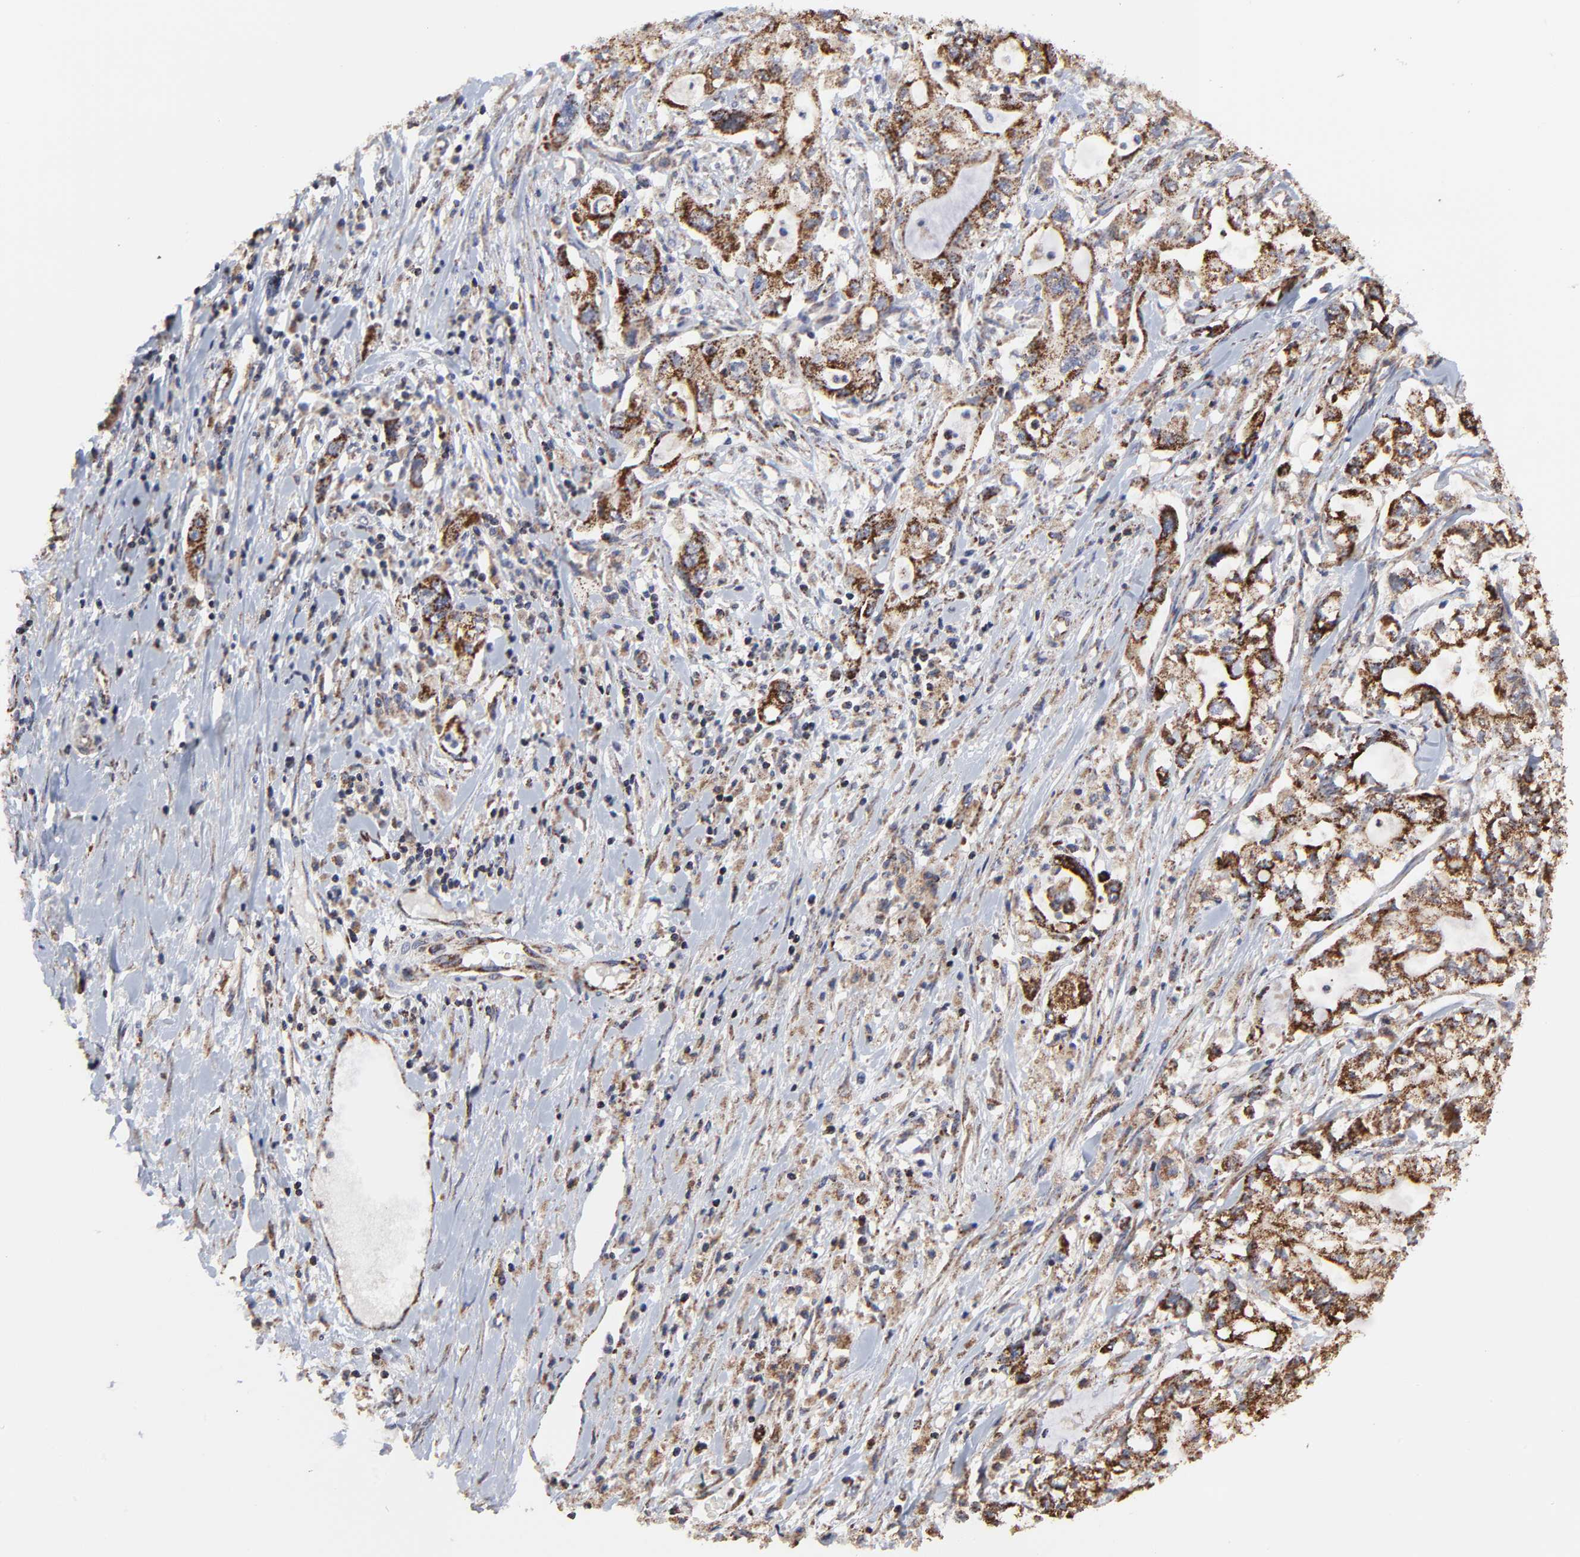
{"staining": {"intensity": "strong", "quantity": ">75%", "location": "cytoplasmic/membranous"}, "tissue": "pancreatic cancer", "cell_type": "Tumor cells", "image_type": "cancer", "snomed": [{"axis": "morphology", "description": "Adenocarcinoma, NOS"}, {"axis": "topography", "description": "Pancreas"}], "caption": "IHC of pancreatic adenocarcinoma displays high levels of strong cytoplasmic/membranous staining in about >75% of tumor cells.", "gene": "ZNF550", "patient": {"sex": "male", "age": 79}}